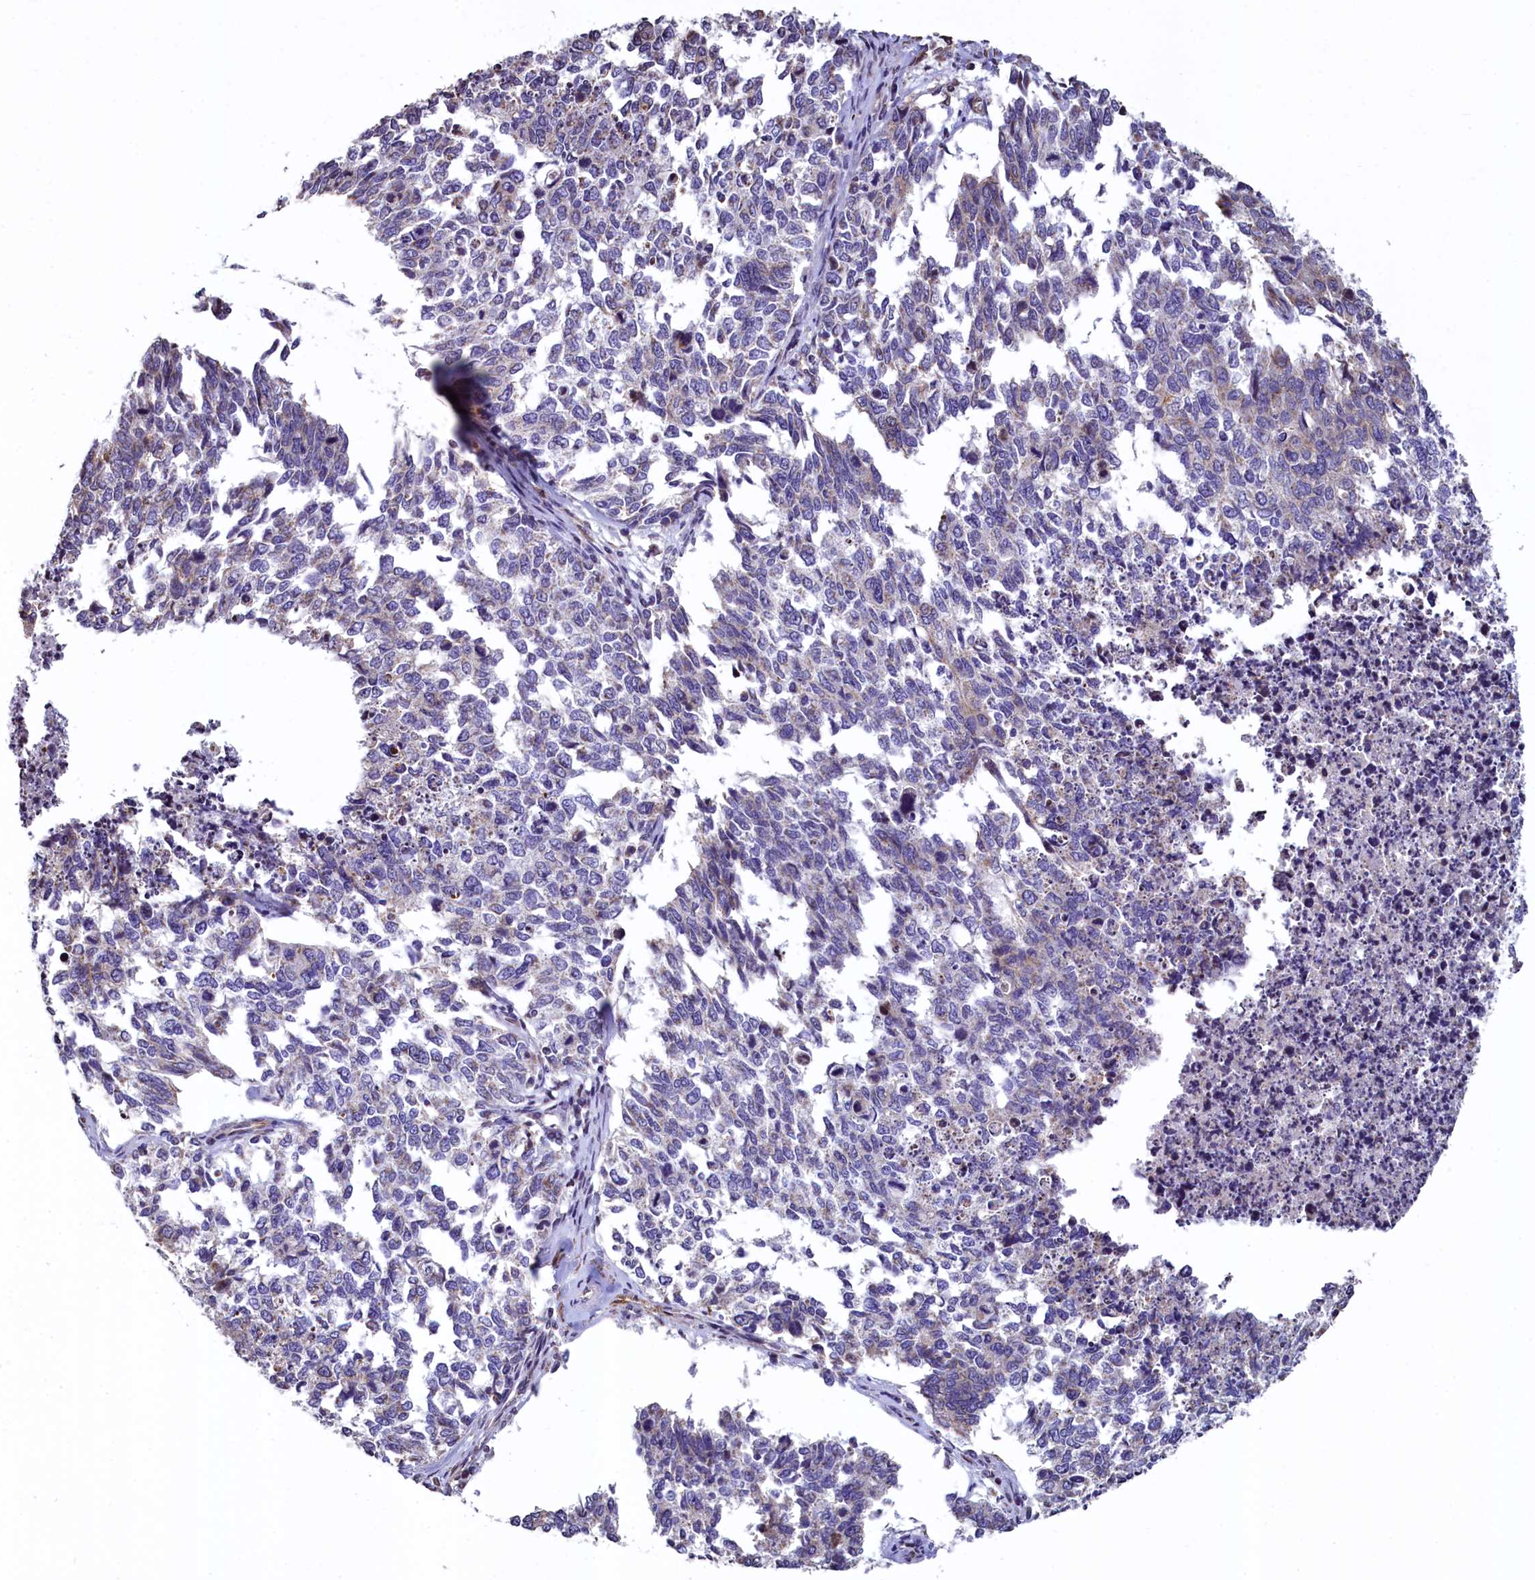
{"staining": {"intensity": "negative", "quantity": "none", "location": "none"}, "tissue": "cervical cancer", "cell_type": "Tumor cells", "image_type": "cancer", "snomed": [{"axis": "morphology", "description": "Squamous cell carcinoma, NOS"}, {"axis": "topography", "description": "Cervix"}], "caption": "Immunohistochemistry micrograph of neoplastic tissue: cervical squamous cell carcinoma stained with DAB shows no significant protein expression in tumor cells. (Brightfield microscopy of DAB (3,3'-diaminobenzidine) IHC at high magnification).", "gene": "ZNF2", "patient": {"sex": "female", "age": 63}}